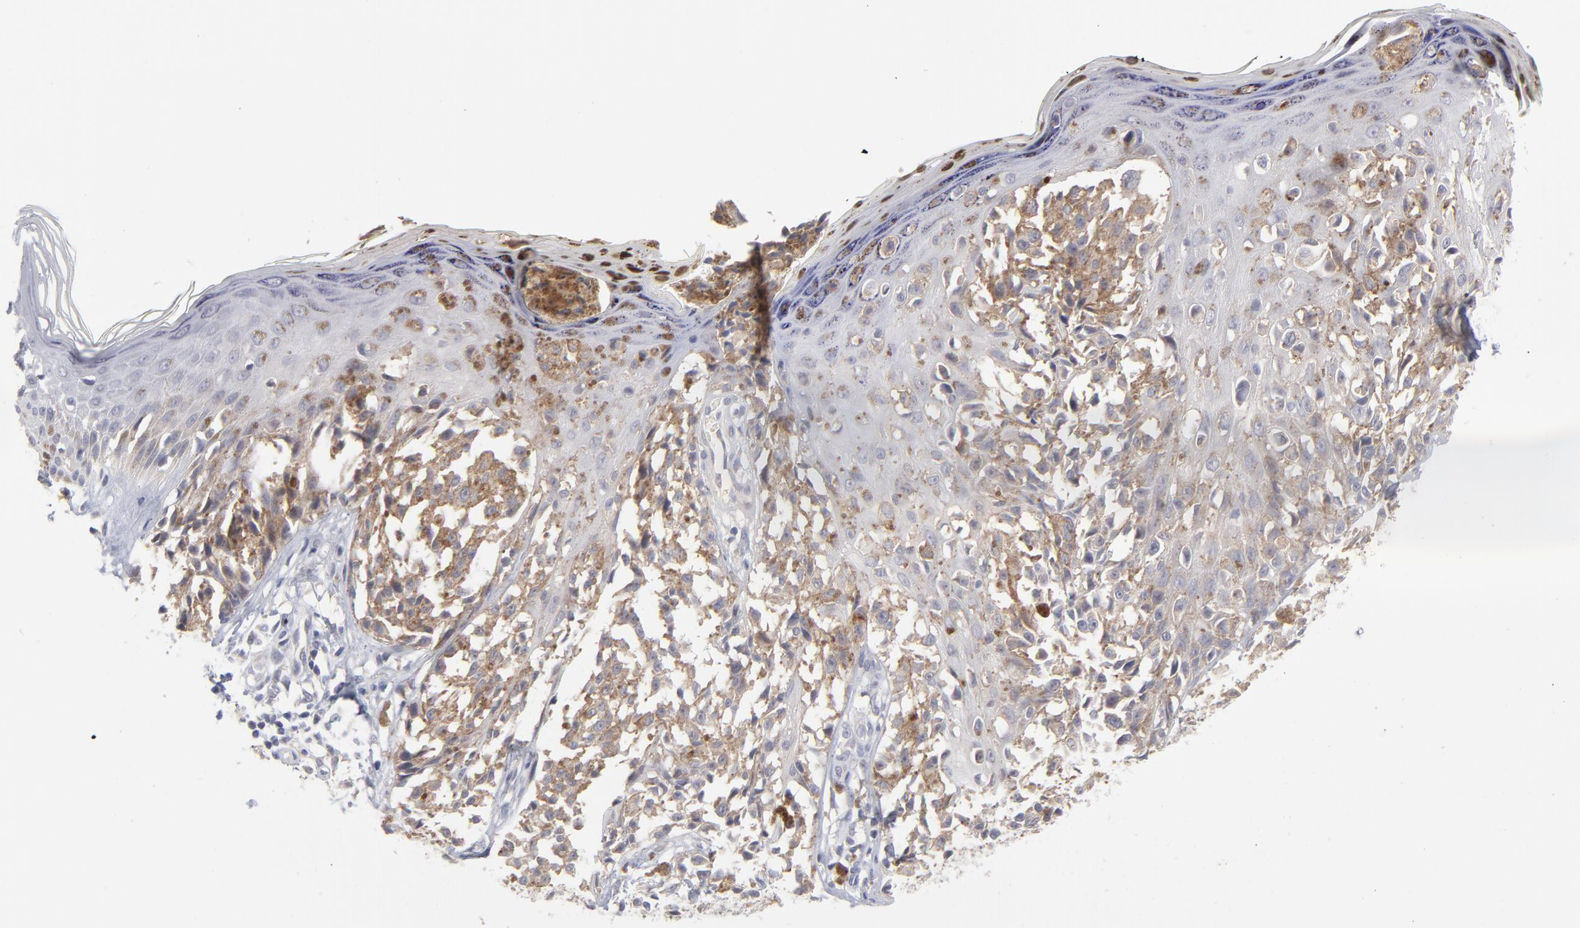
{"staining": {"intensity": "negative", "quantity": "none", "location": "none"}, "tissue": "melanoma", "cell_type": "Tumor cells", "image_type": "cancer", "snomed": [{"axis": "morphology", "description": "Malignant melanoma, NOS"}, {"axis": "topography", "description": "Skin"}], "caption": "Immunohistochemistry image of malignant melanoma stained for a protein (brown), which shows no positivity in tumor cells.", "gene": "RPS24", "patient": {"sex": "female", "age": 38}}